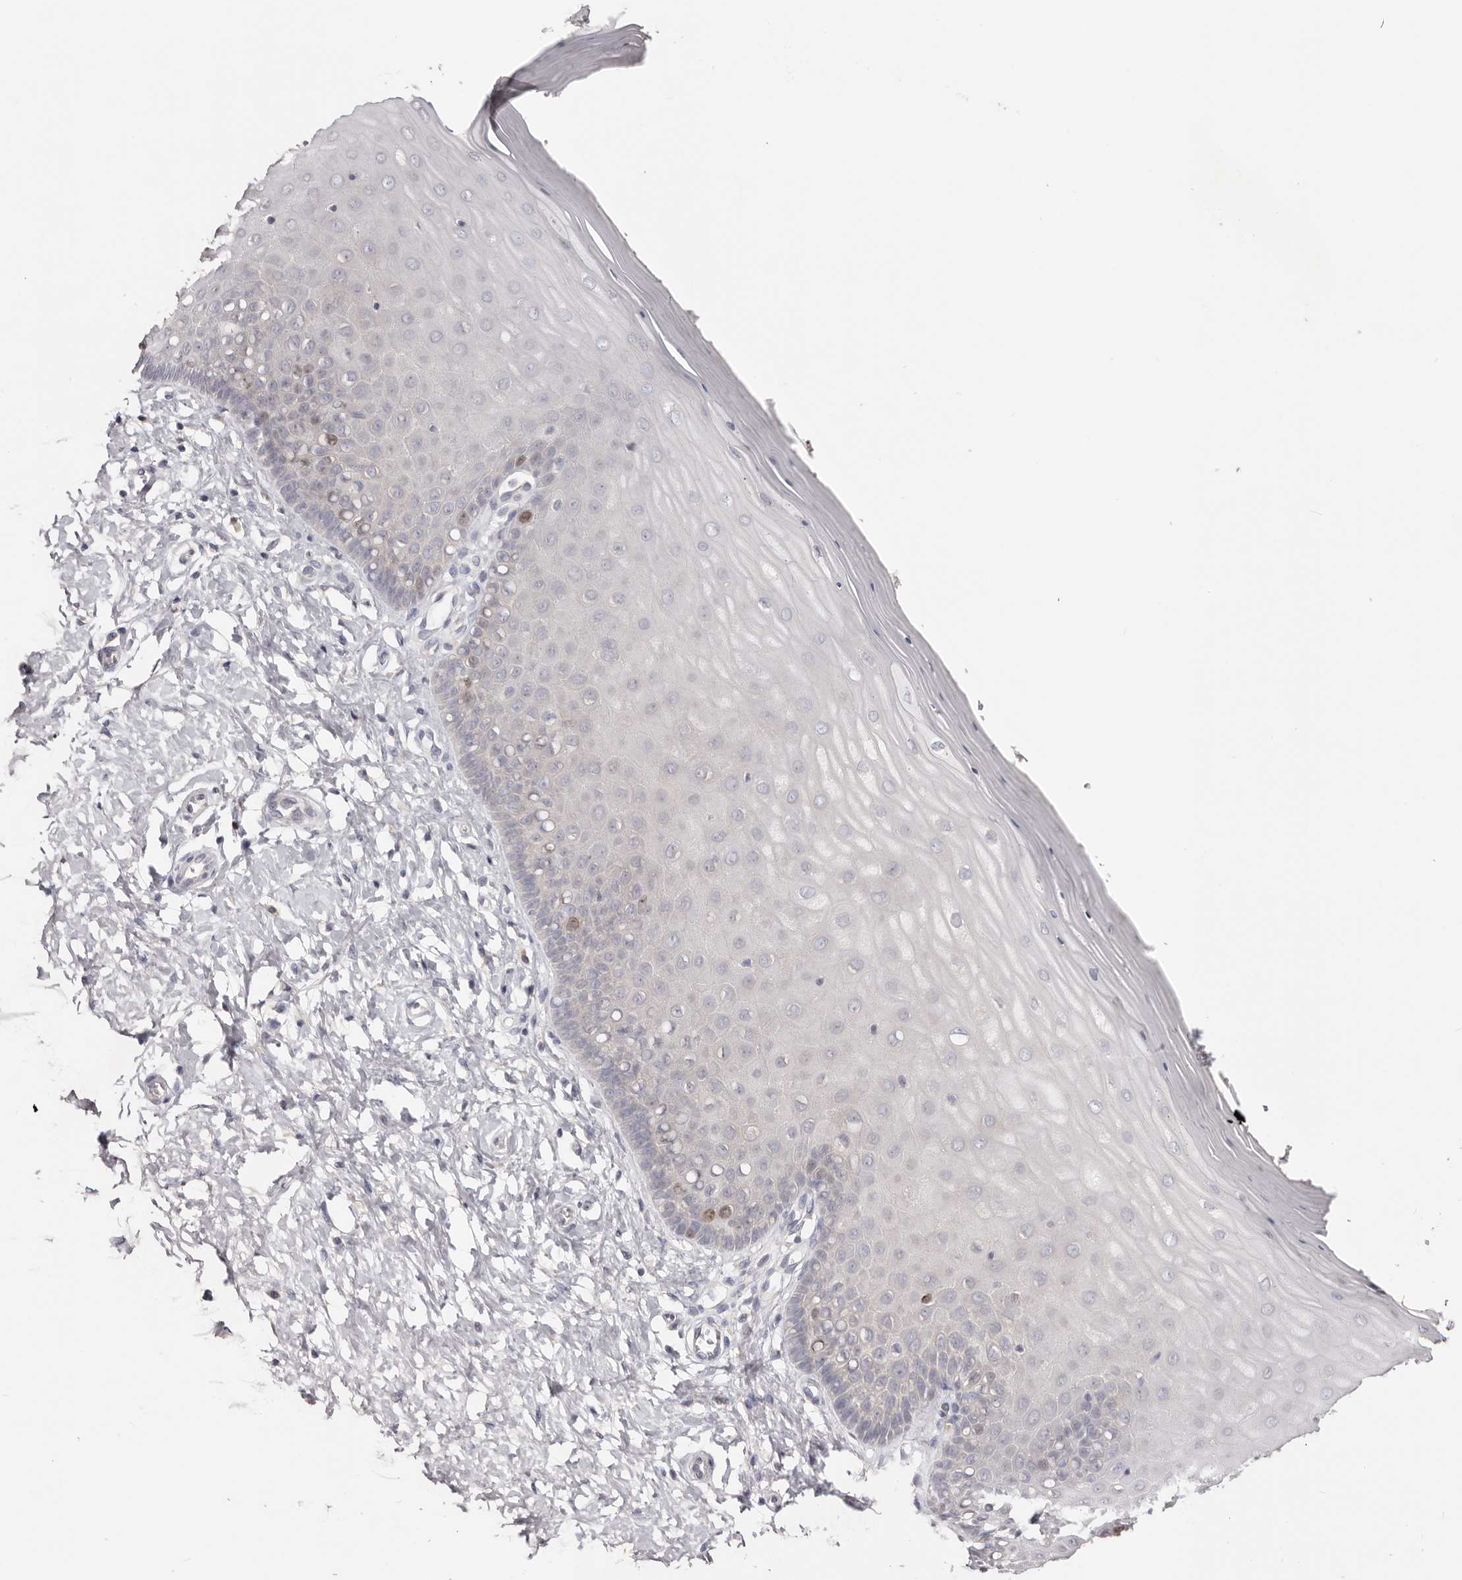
{"staining": {"intensity": "negative", "quantity": "none", "location": "none"}, "tissue": "cervix", "cell_type": "Glandular cells", "image_type": "normal", "snomed": [{"axis": "morphology", "description": "Normal tissue, NOS"}, {"axis": "topography", "description": "Cervix"}], "caption": "The micrograph shows no staining of glandular cells in benign cervix.", "gene": "CCDC190", "patient": {"sex": "female", "age": 55}}